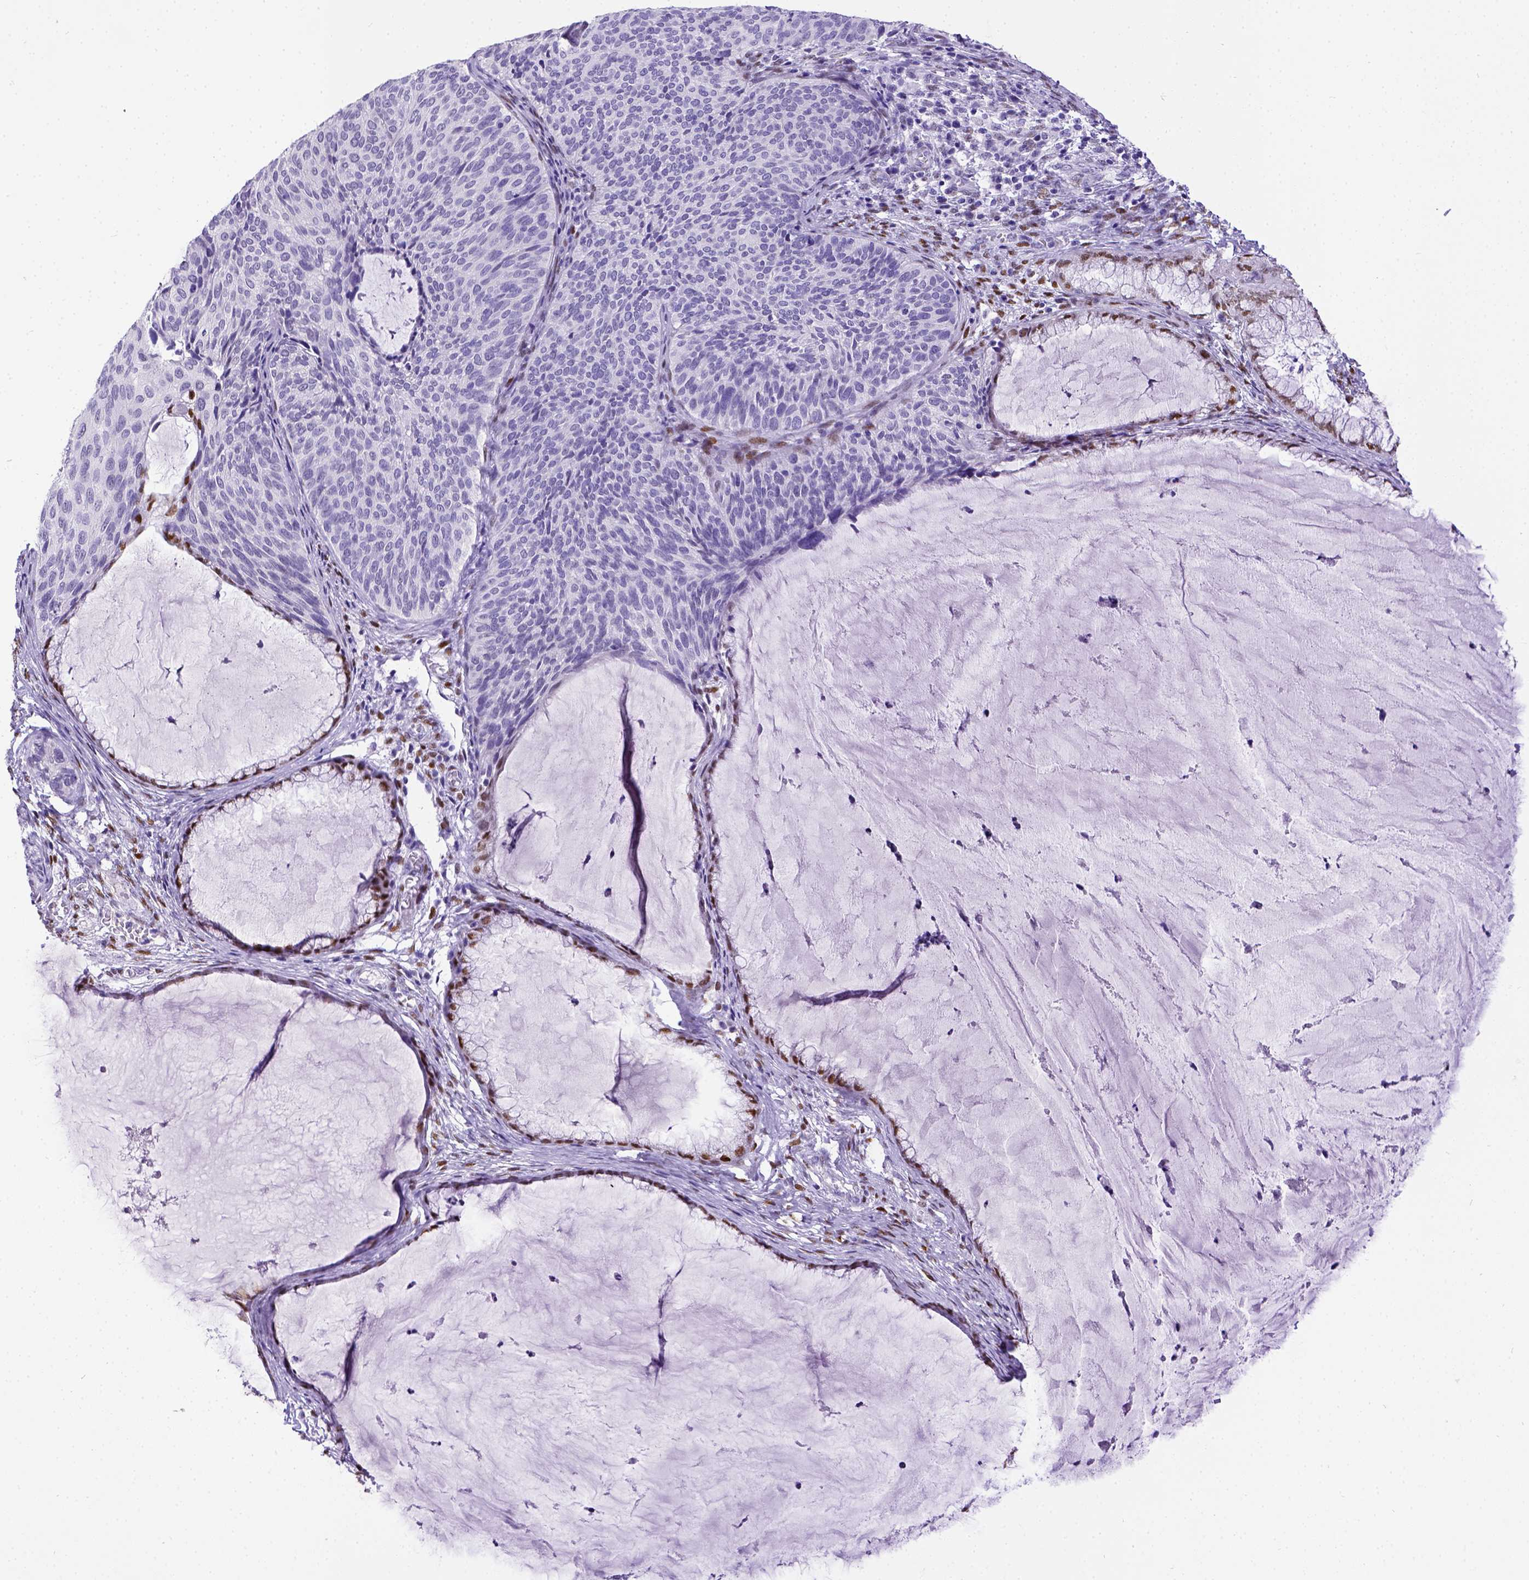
{"staining": {"intensity": "negative", "quantity": "none", "location": "none"}, "tissue": "cervical cancer", "cell_type": "Tumor cells", "image_type": "cancer", "snomed": [{"axis": "morphology", "description": "Squamous cell carcinoma, NOS"}, {"axis": "topography", "description": "Cervix"}], "caption": "Human cervical squamous cell carcinoma stained for a protein using immunohistochemistry shows no expression in tumor cells.", "gene": "ESR1", "patient": {"sex": "female", "age": 36}}